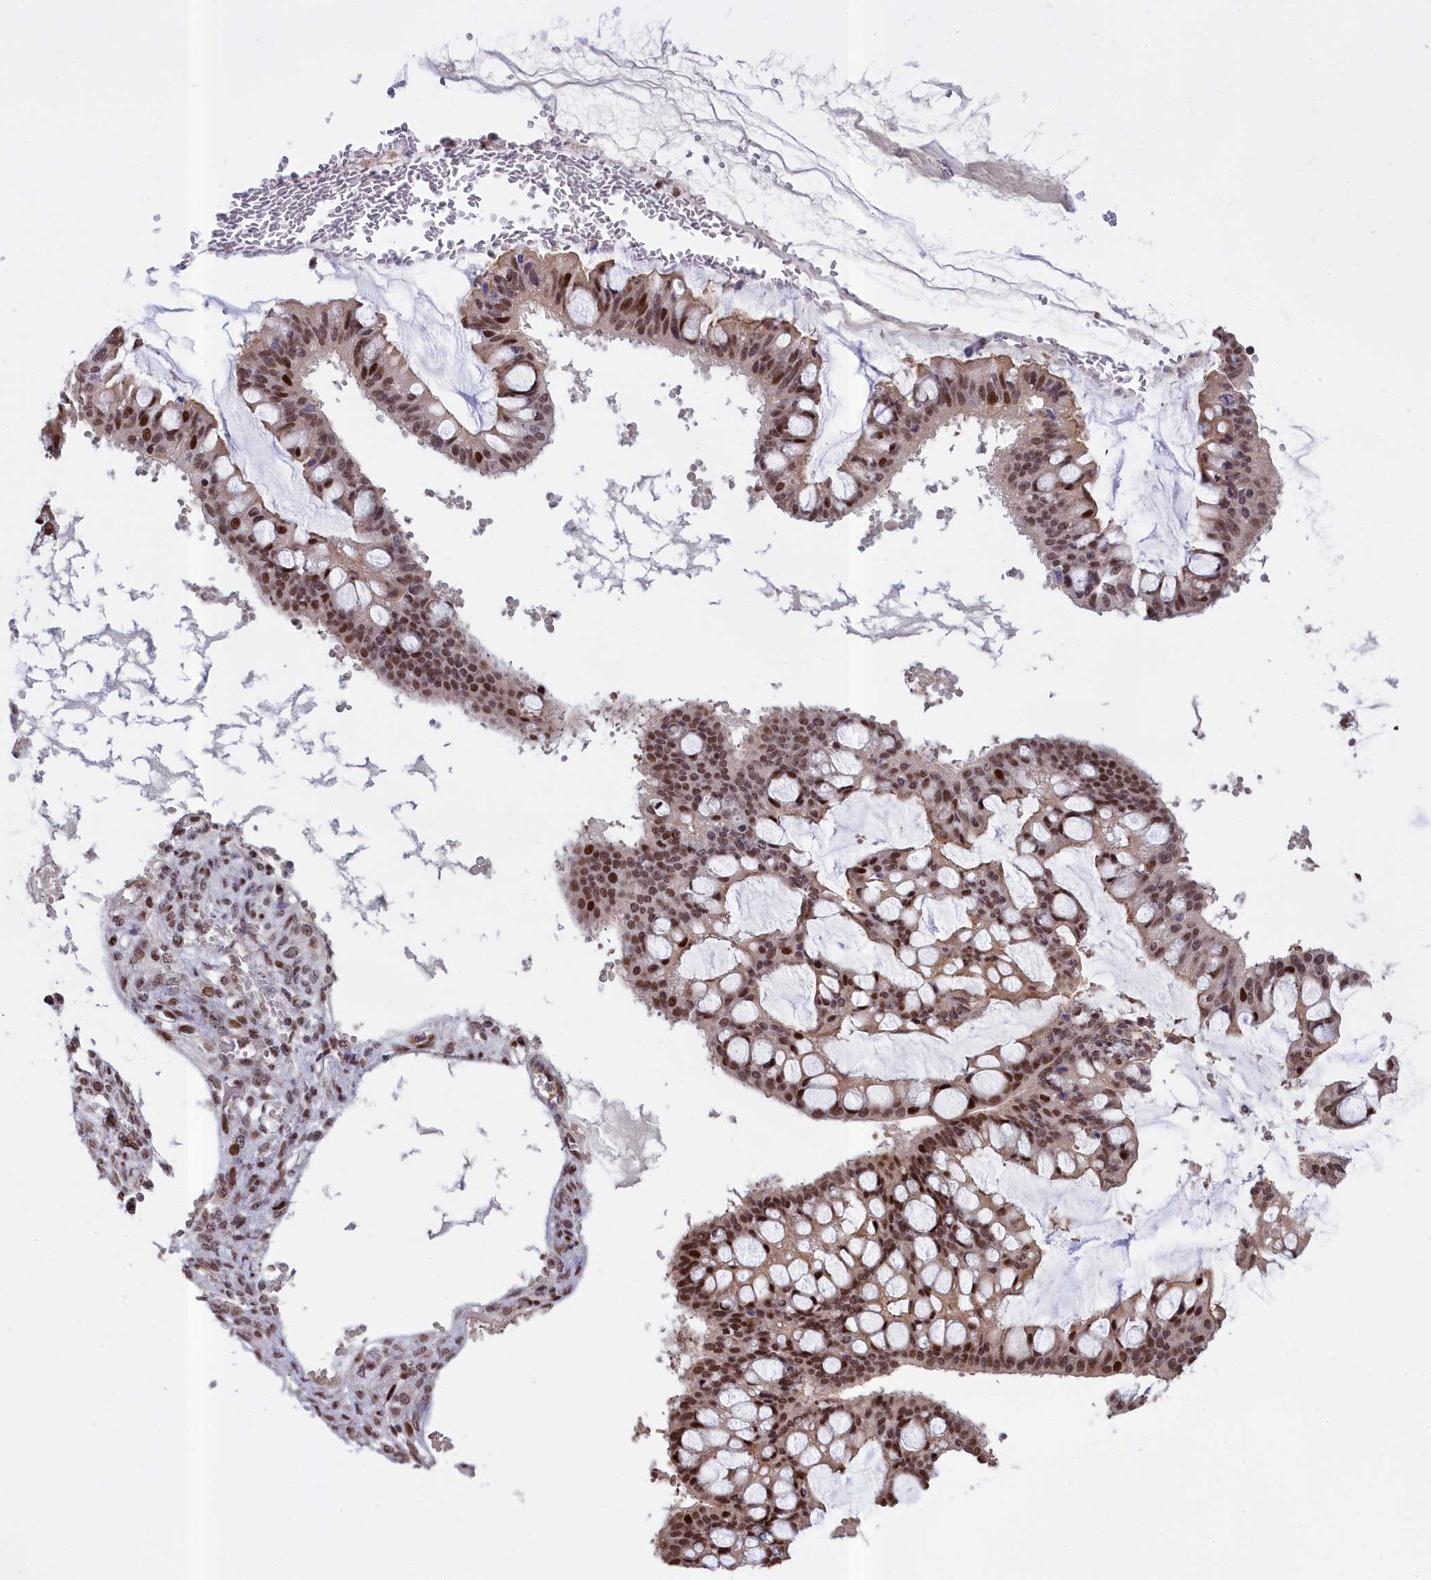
{"staining": {"intensity": "moderate", "quantity": ">75%", "location": "nuclear"}, "tissue": "ovarian cancer", "cell_type": "Tumor cells", "image_type": "cancer", "snomed": [{"axis": "morphology", "description": "Cystadenocarcinoma, mucinous, NOS"}, {"axis": "topography", "description": "Ovary"}], "caption": "Immunohistochemistry (IHC) (DAB (3,3'-diaminobenzidine)) staining of human mucinous cystadenocarcinoma (ovarian) shows moderate nuclear protein positivity in about >75% of tumor cells.", "gene": "RELB", "patient": {"sex": "female", "age": 73}}